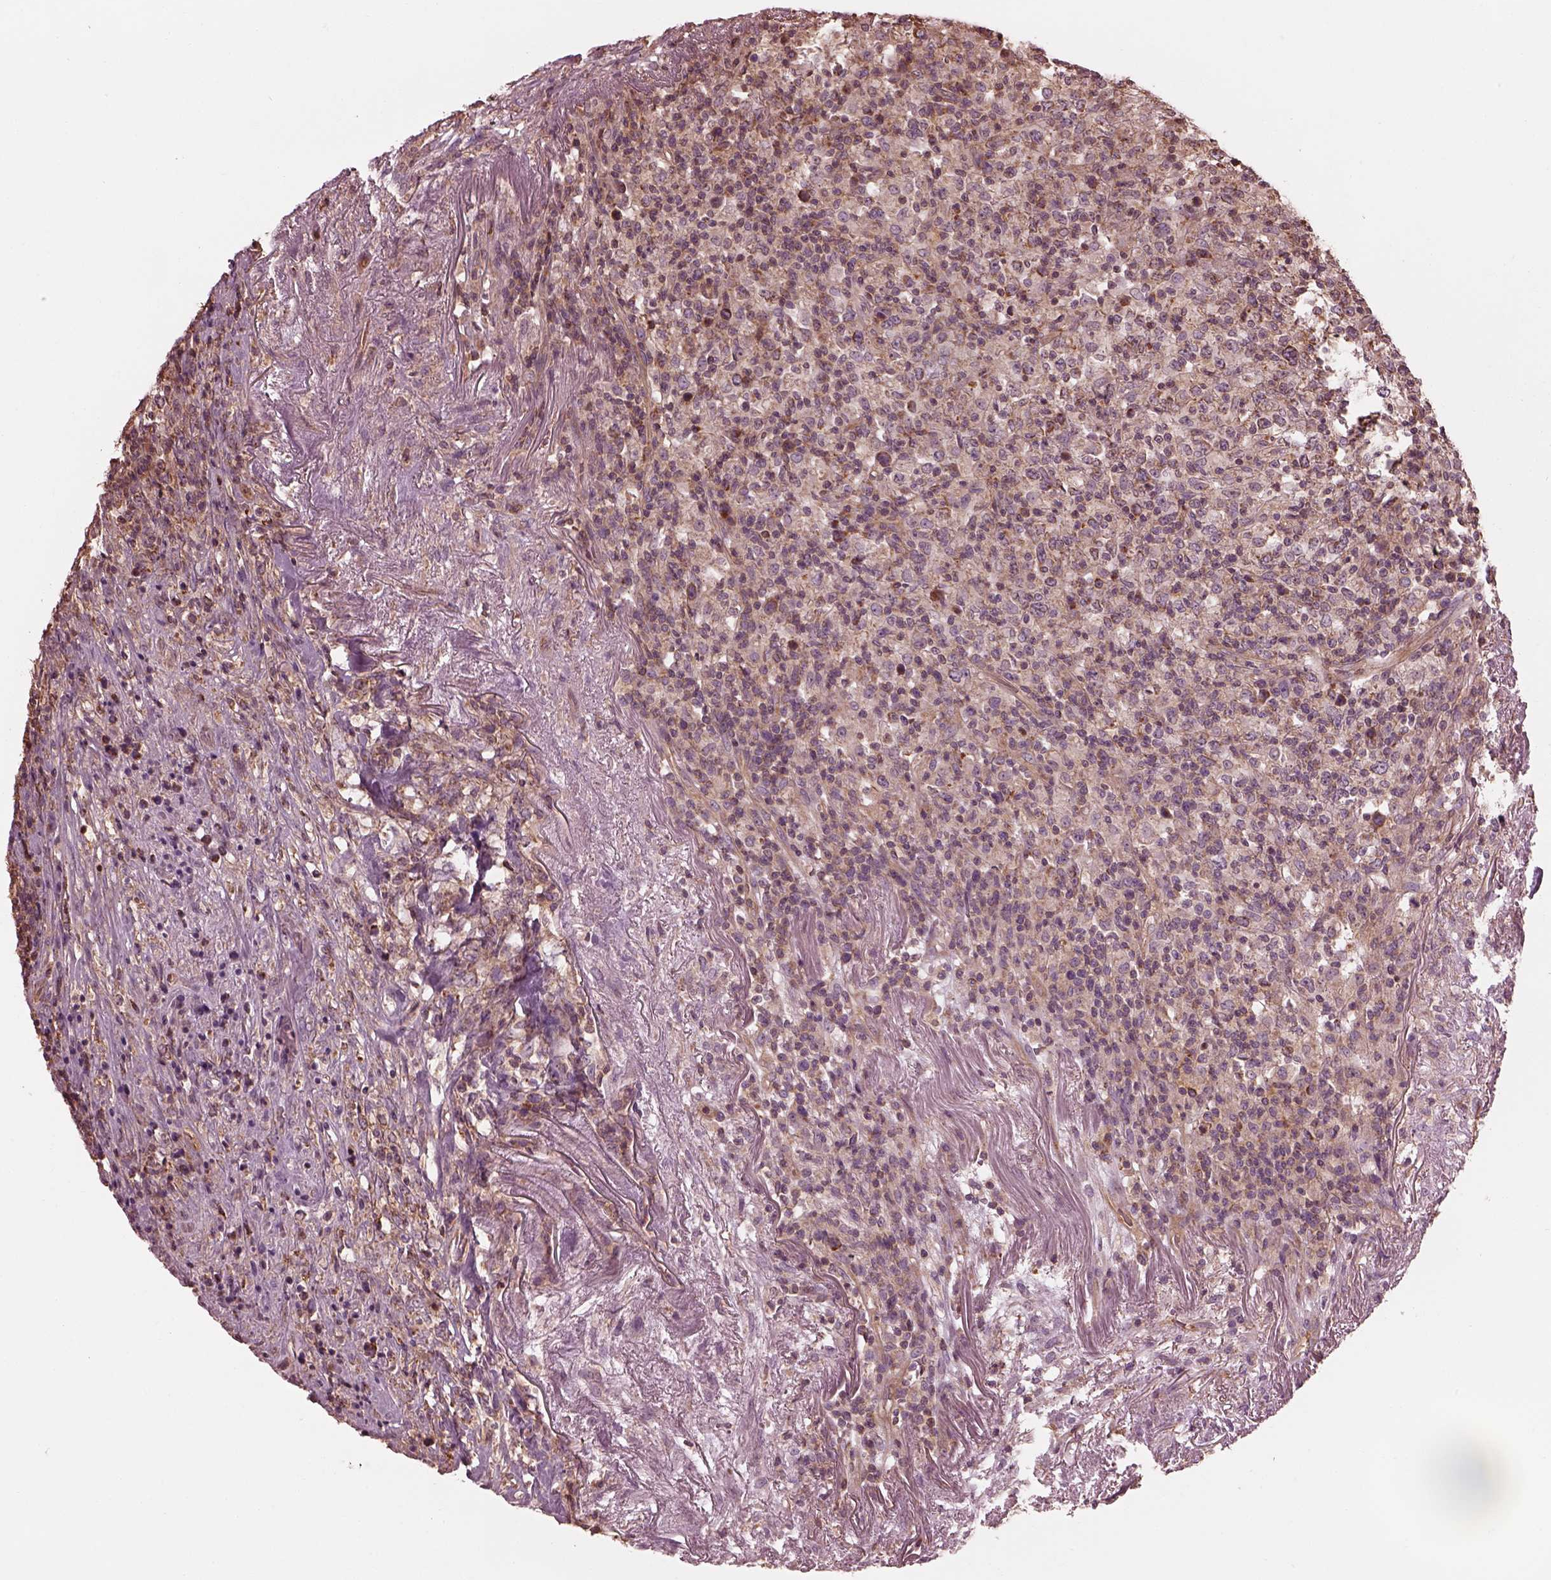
{"staining": {"intensity": "moderate", "quantity": ">75%", "location": "cytoplasmic/membranous"}, "tissue": "lymphoma", "cell_type": "Tumor cells", "image_type": "cancer", "snomed": [{"axis": "morphology", "description": "Malignant lymphoma, non-Hodgkin's type, High grade"}, {"axis": "topography", "description": "Lung"}], "caption": "A brown stain shows moderate cytoplasmic/membranous expression of a protein in malignant lymphoma, non-Hodgkin's type (high-grade) tumor cells.", "gene": "STK33", "patient": {"sex": "male", "age": 79}}